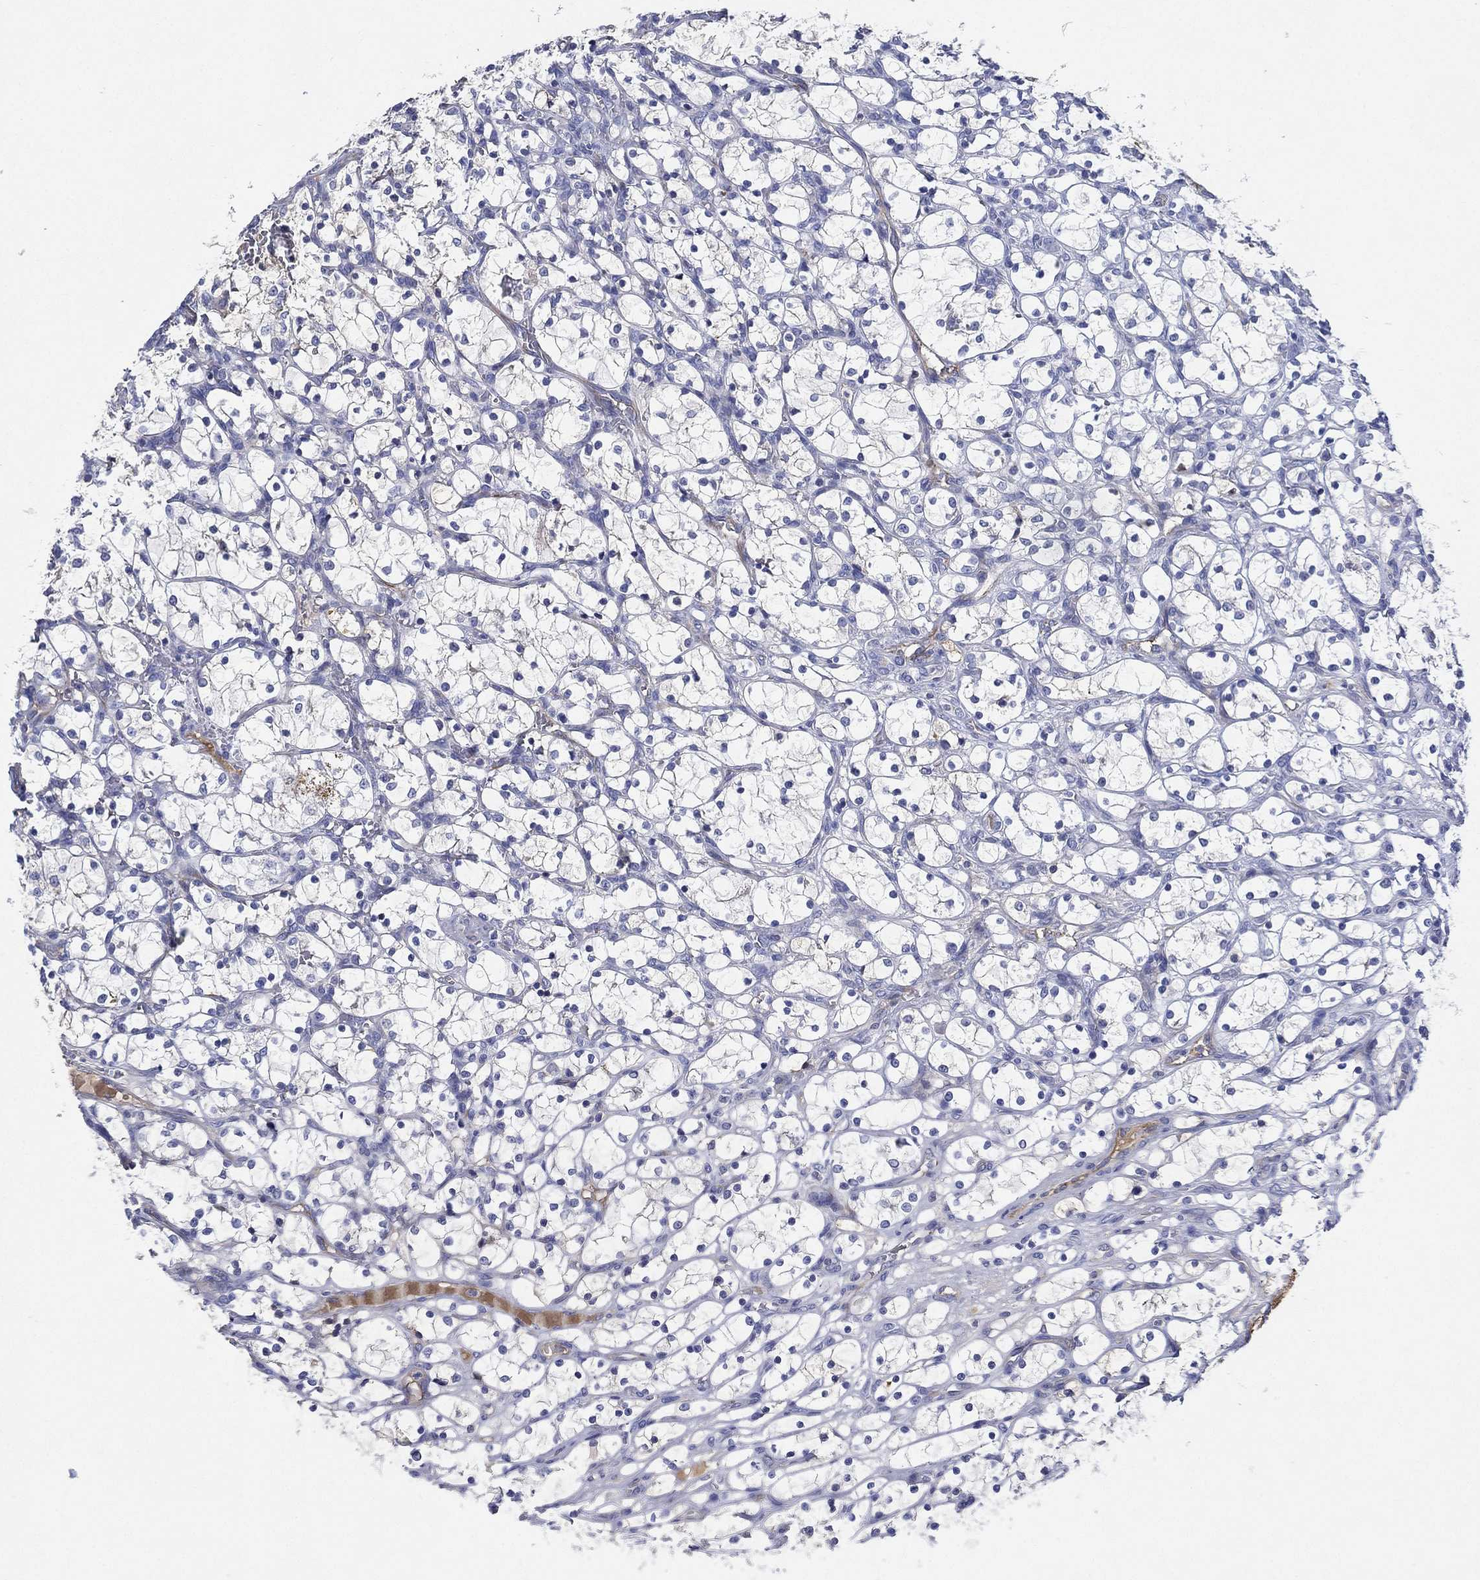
{"staining": {"intensity": "negative", "quantity": "none", "location": "none"}, "tissue": "renal cancer", "cell_type": "Tumor cells", "image_type": "cancer", "snomed": [{"axis": "morphology", "description": "Adenocarcinoma, NOS"}, {"axis": "topography", "description": "Kidney"}], "caption": "Tumor cells are negative for brown protein staining in renal adenocarcinoma. (Brightfield microscopy of DAB immunohistochemistry at high magnification).", "gene": "TMPRSS11D", "patient": {"sex": "female", "age": 69}}